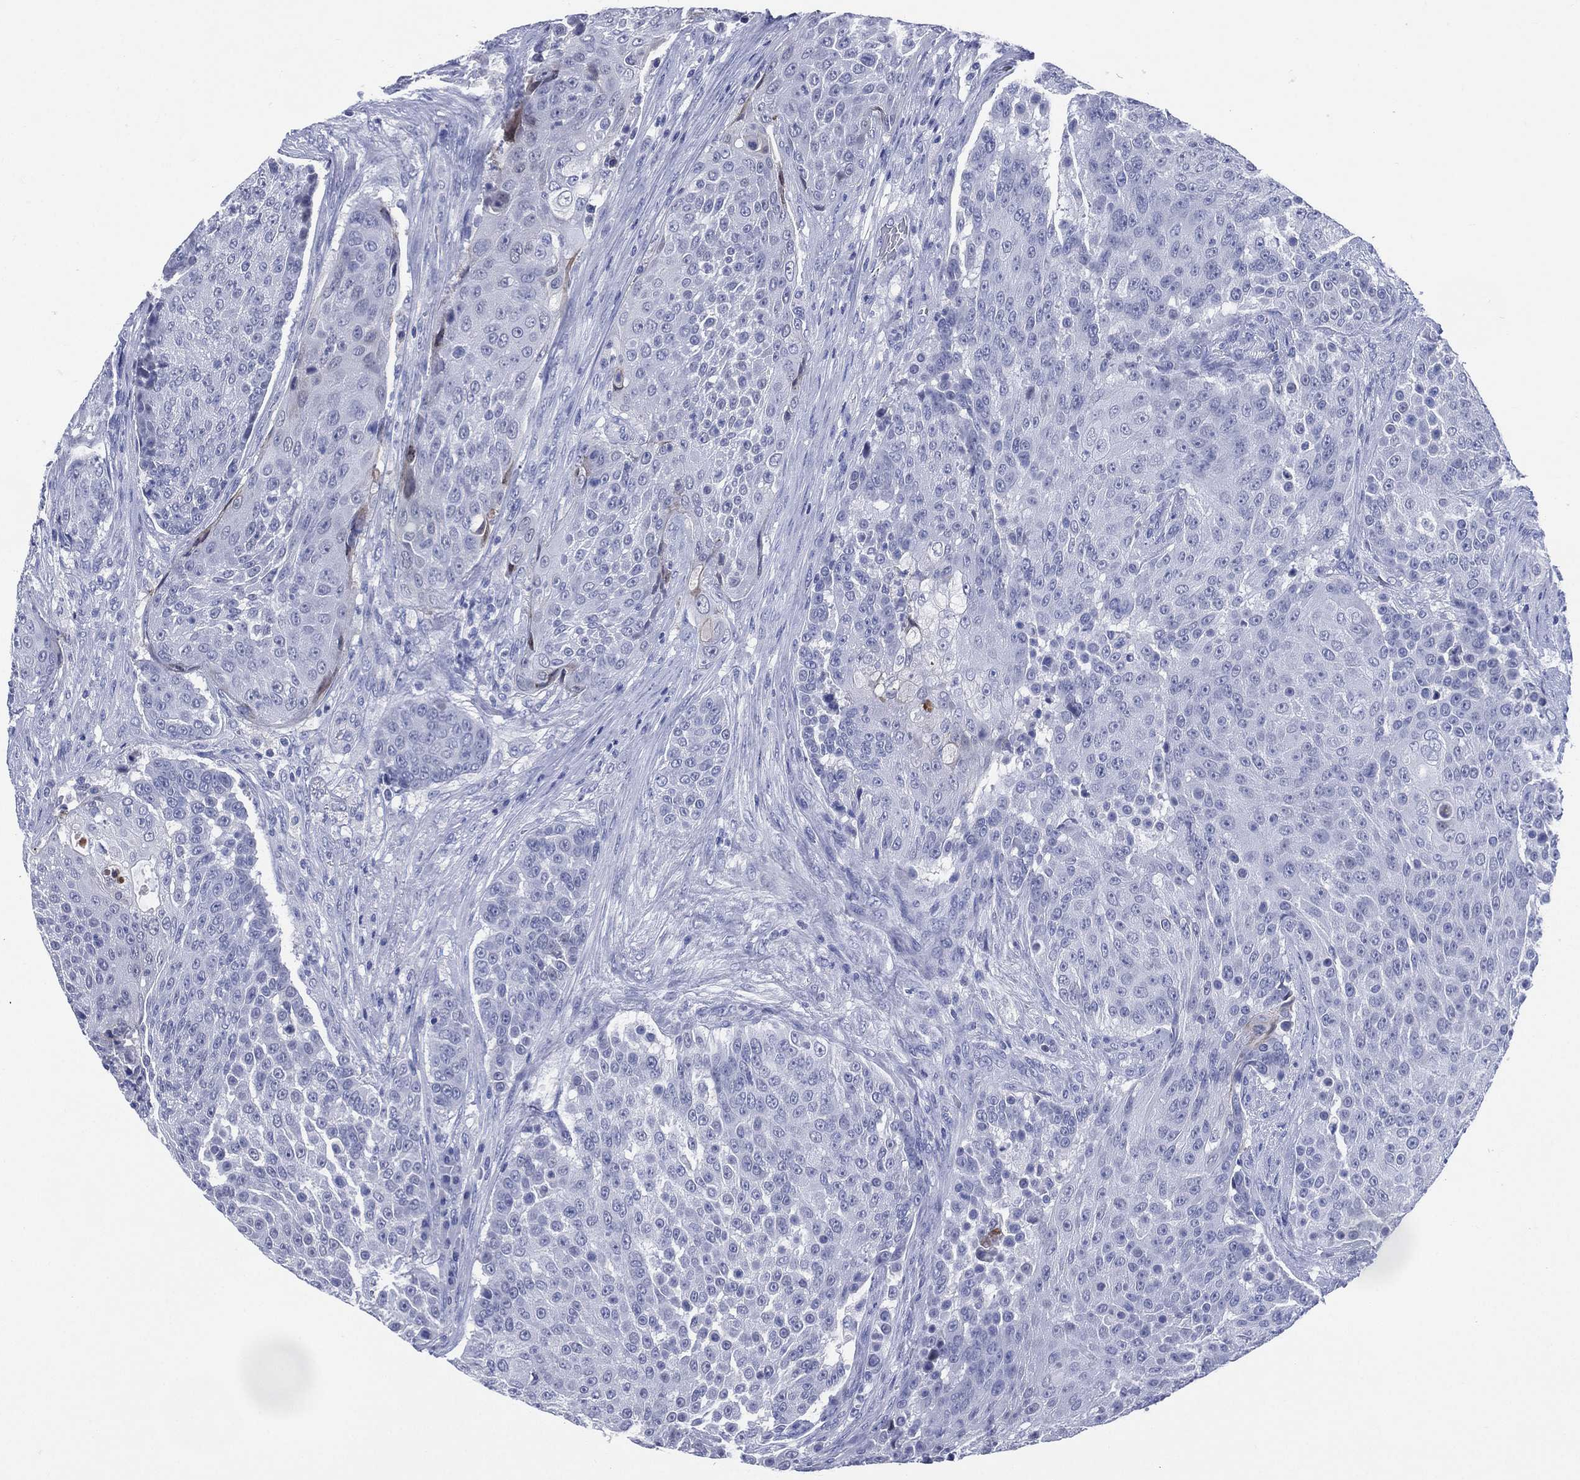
{"staining": {"intensity": "negative", "quantity": "none", "location": "none"}, "tissue": "urothelial cancer", "cell_type": "Tumor cells", "image_type": "cancer", "snomed": [{"axis": "morphology", "description": "Urothelial carcinoma, High grade"}, {"axis": "topography", "description": "Urinary bladder"}], "caption": "The histopathology image reveals no significant expression in tumor cells of high-grade urothelial carcinoma. (DAB IHC with hematoxylin counter stain).", "gene": "TMEM247", "patient": {"sex": "female", "age": 63}}